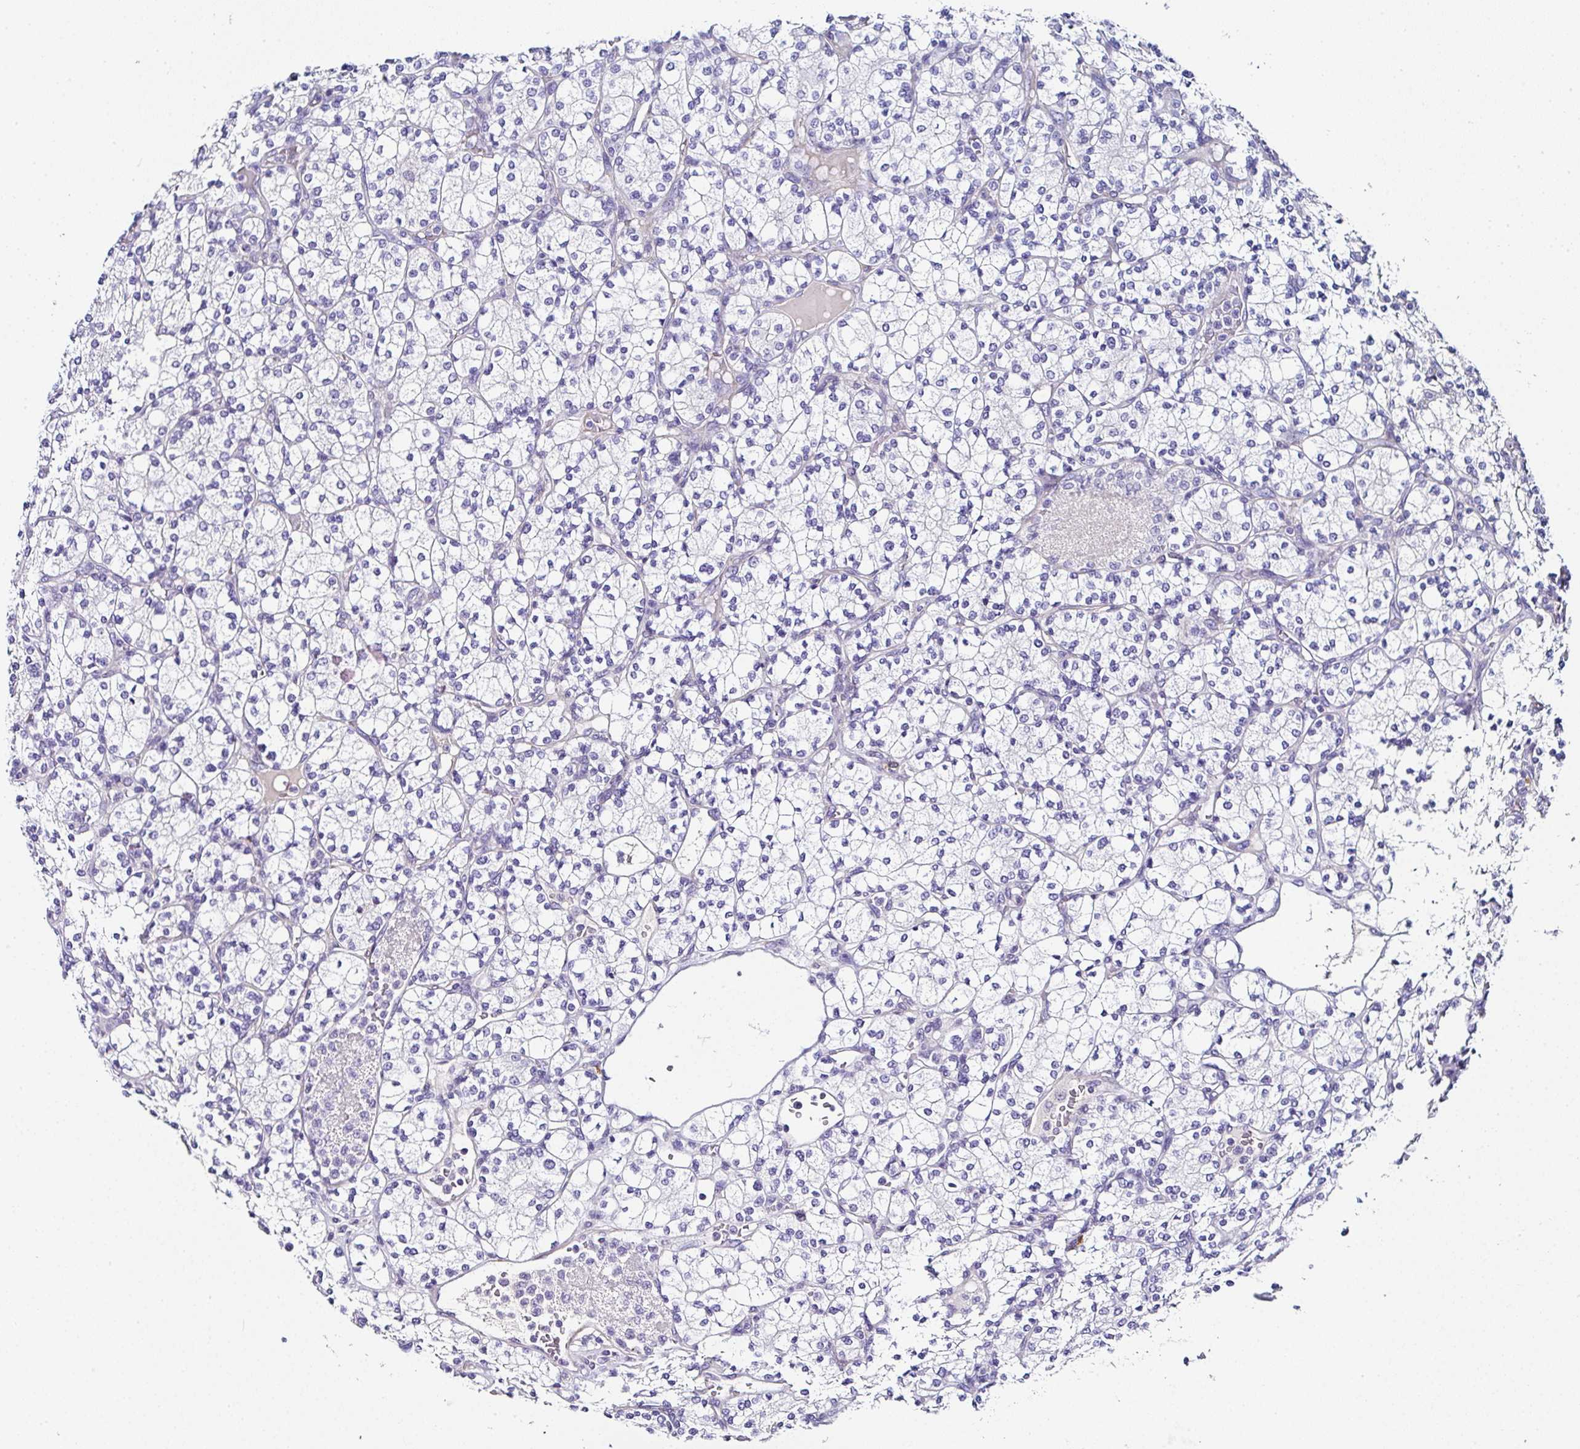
{"staining": {"intensity": "negative", "quantity": "none", "location": "none"}, "tissue": "renal cancer", "cell_type": "Tumor cells", "image_type": "cancer", "snomed": [{"axis": "morphology", "description": "Adenocarcinoma, NOS"}, {"axis": "topography", "description": "Kidney"}], "caption": "The micrograph demonstrates no significant positivity in tumor cells of renal cancer.", "gene": "PPFIA4", "patient": {"sex": "male", "age": 77}}